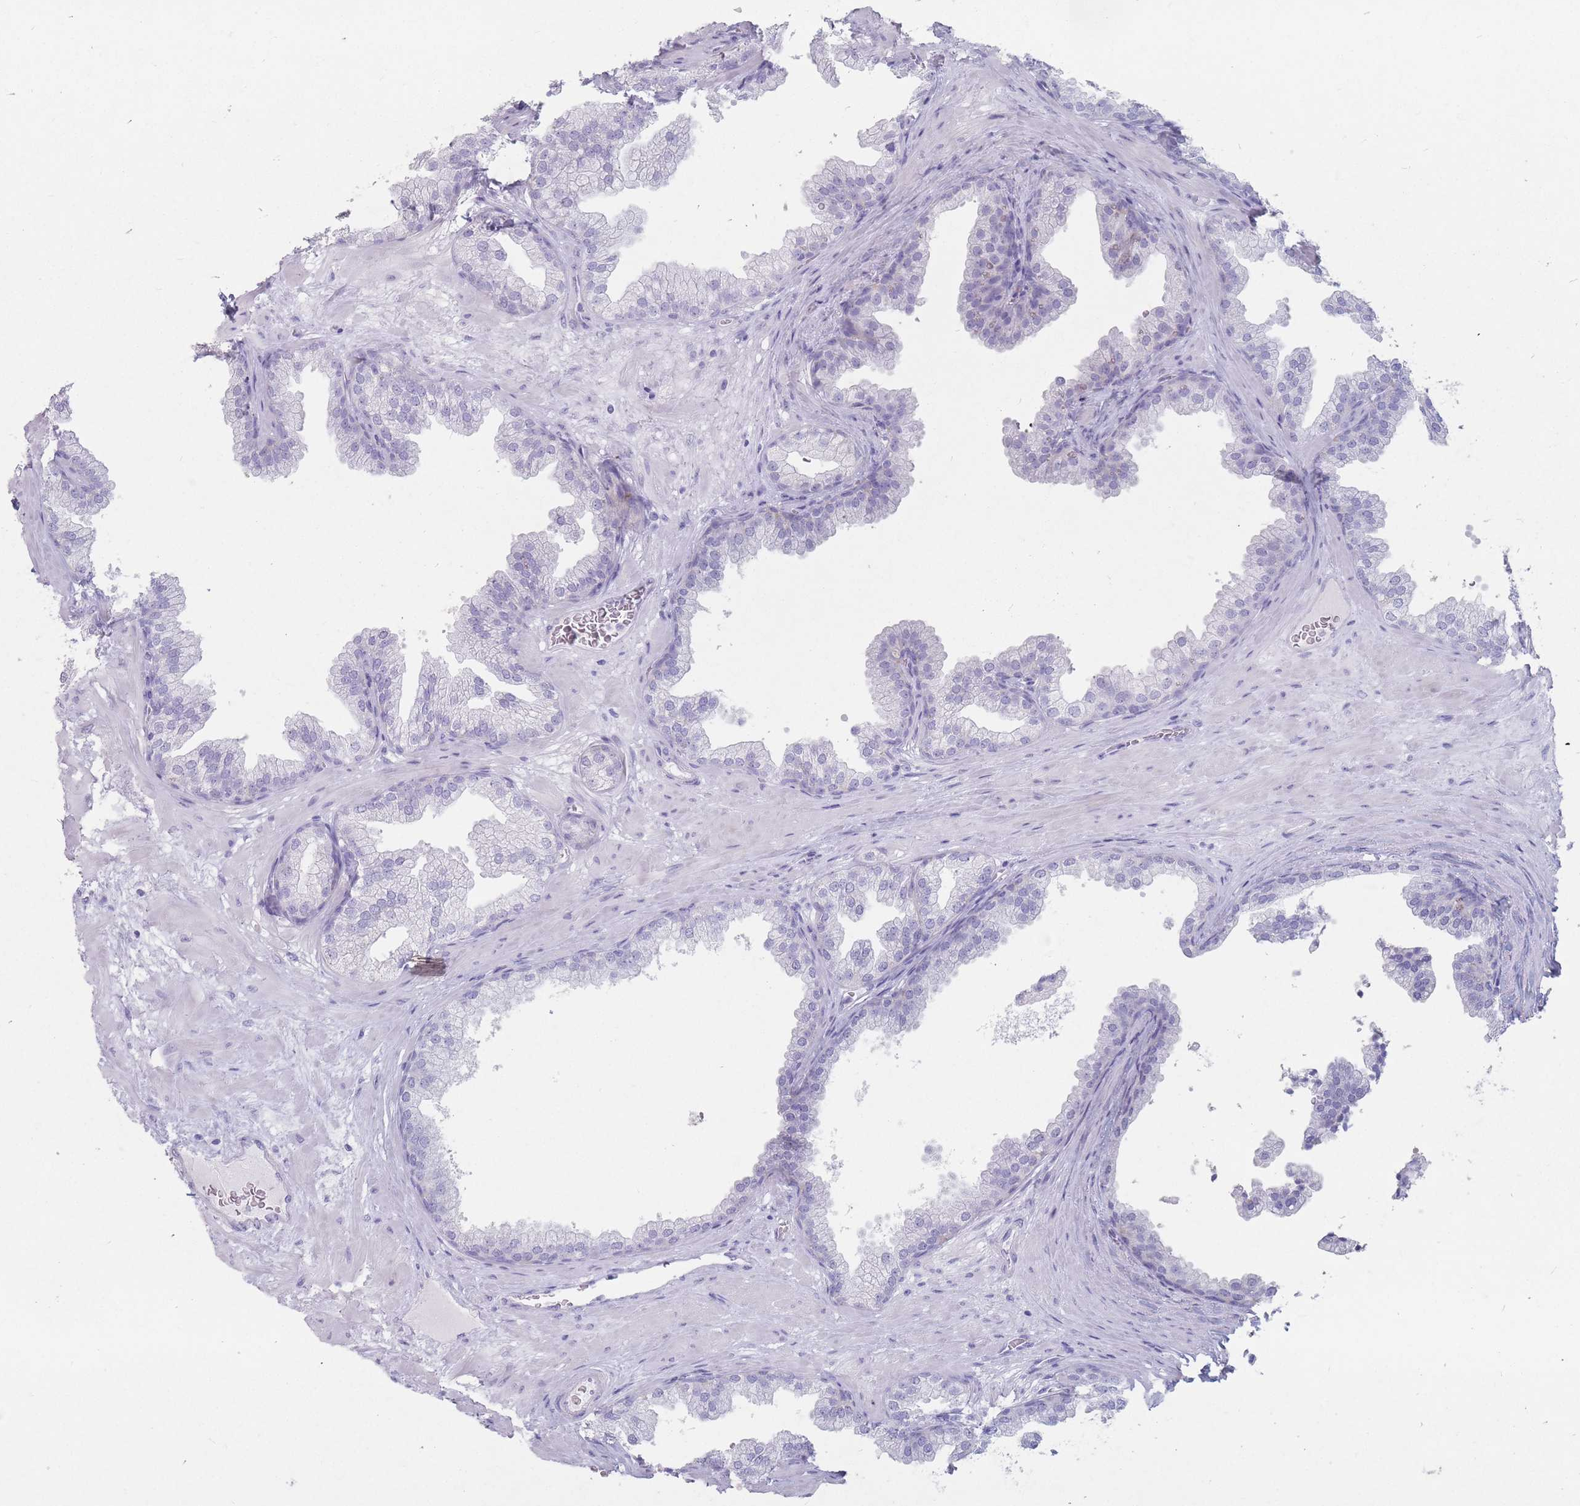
{"staining": {"intensity": "negative", "quantity": "none", "location": "none"}, "tissue": "prostate", "cell_type": "Glandular cells", "image_type": "normal", "snomed": [{"axis": "morphology", "description": "Normal tissue, NOS"}, {"axis": "topography", "description": "Prostate"}], "caption": "IHC photomicrograph of normal prostate stained for a protein (brown), which exhibits no staining in glandular cells.", "gene": "ST3GAL5", "patient": {"sex": "male", "age": 37}}